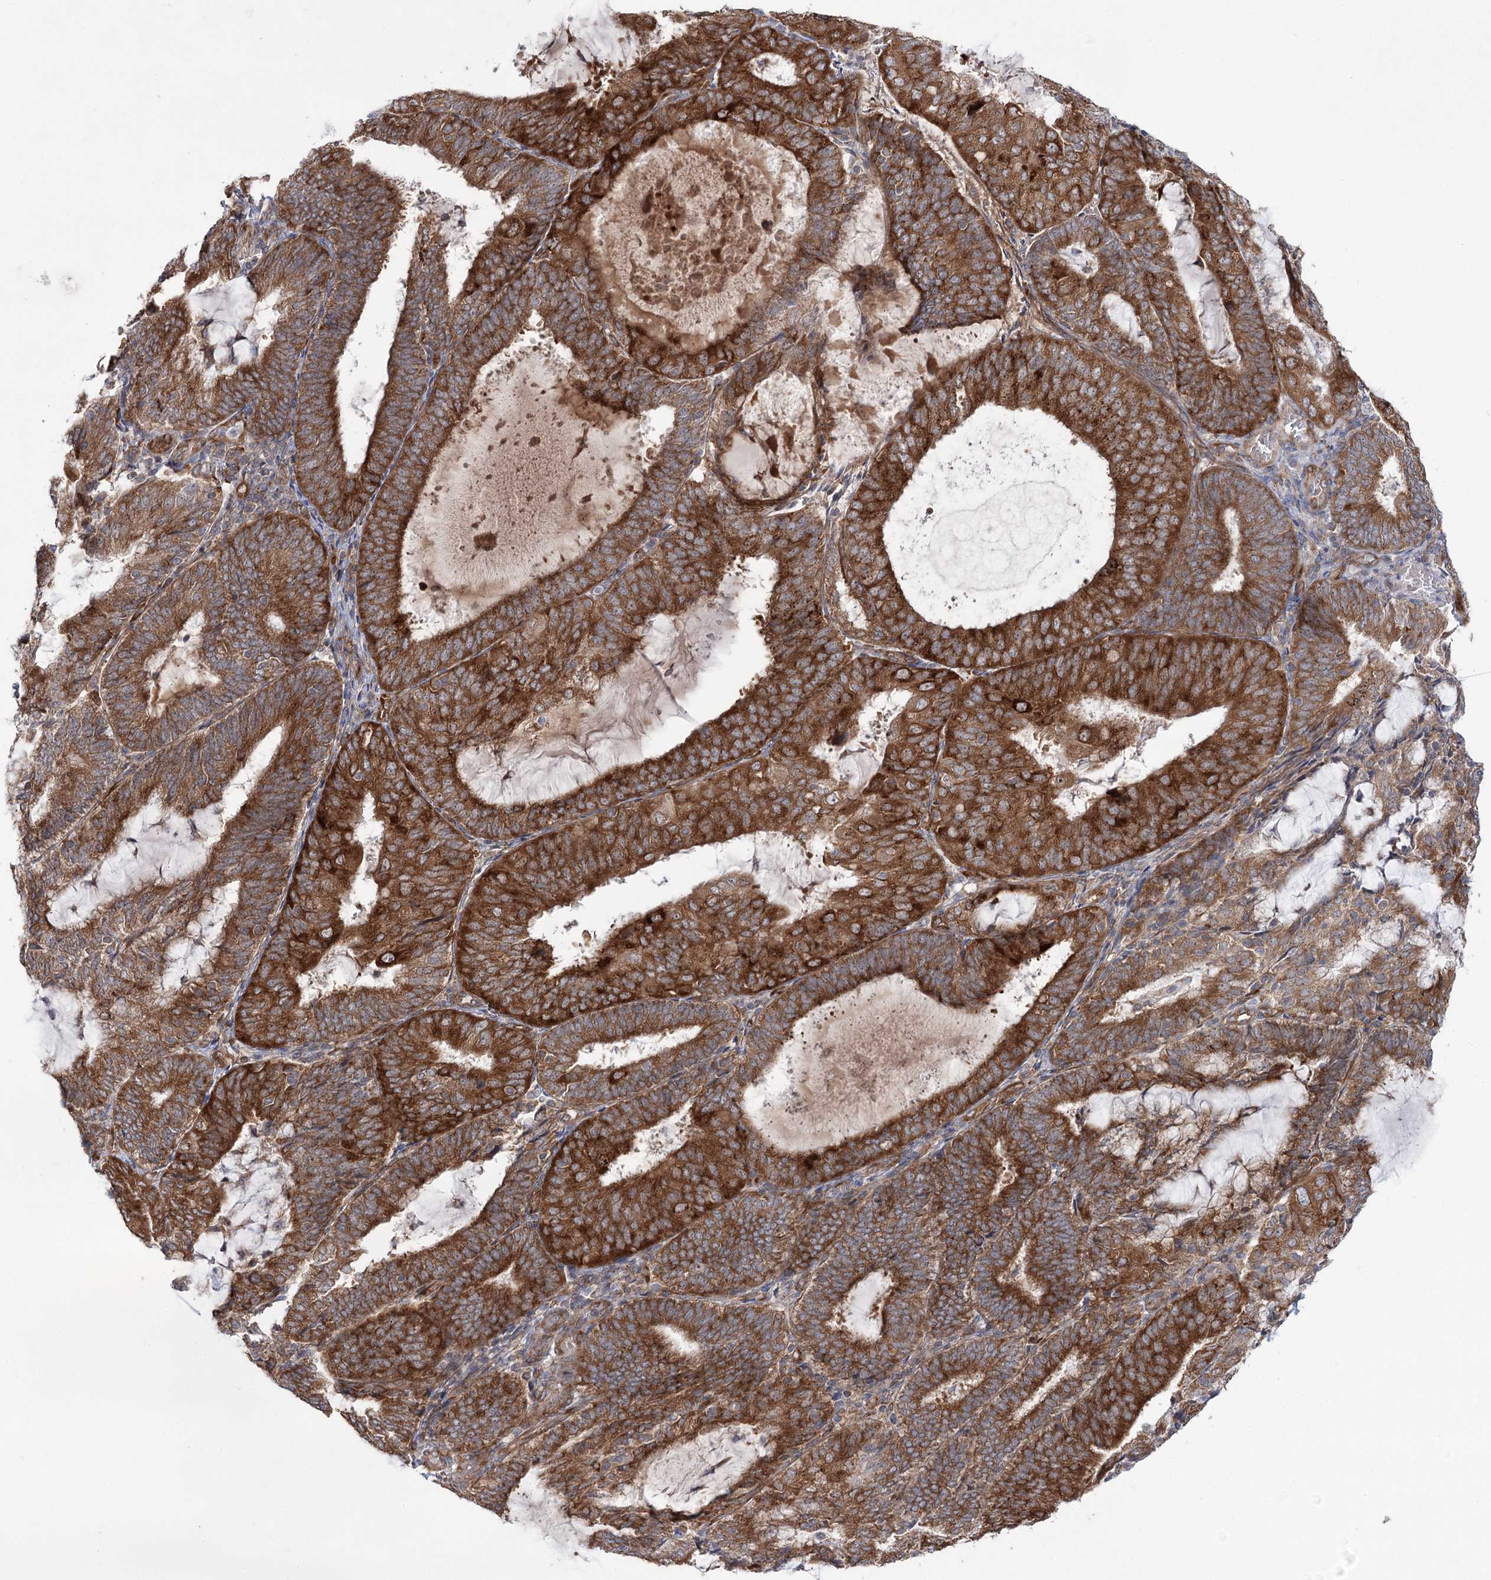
{"staining": {"intensity": "strong", "quantity": ">75%", "location": "cytoplasmic/membranous"}, "tissue": "endometrial cancer", "cell_type": "Tumor cells", "image_type": "cancer", "snomed": [{"axis": "morphology", "description": "Adenocarcinoma, NOS"}, {"axis": "topography", "description": "Endometrium"}], "caption": "Endometrial adenocarcinoma stained with IHC reveals strong cytoplasmic/membranous staining in approximately >75% of tumor cells. Using DAB (brown) and hematoxylin (blue) stains, captured at high magnification using brightfield microscopy.", "gene": "VWA2", "patient": {"sex": "female", "age": 81}}